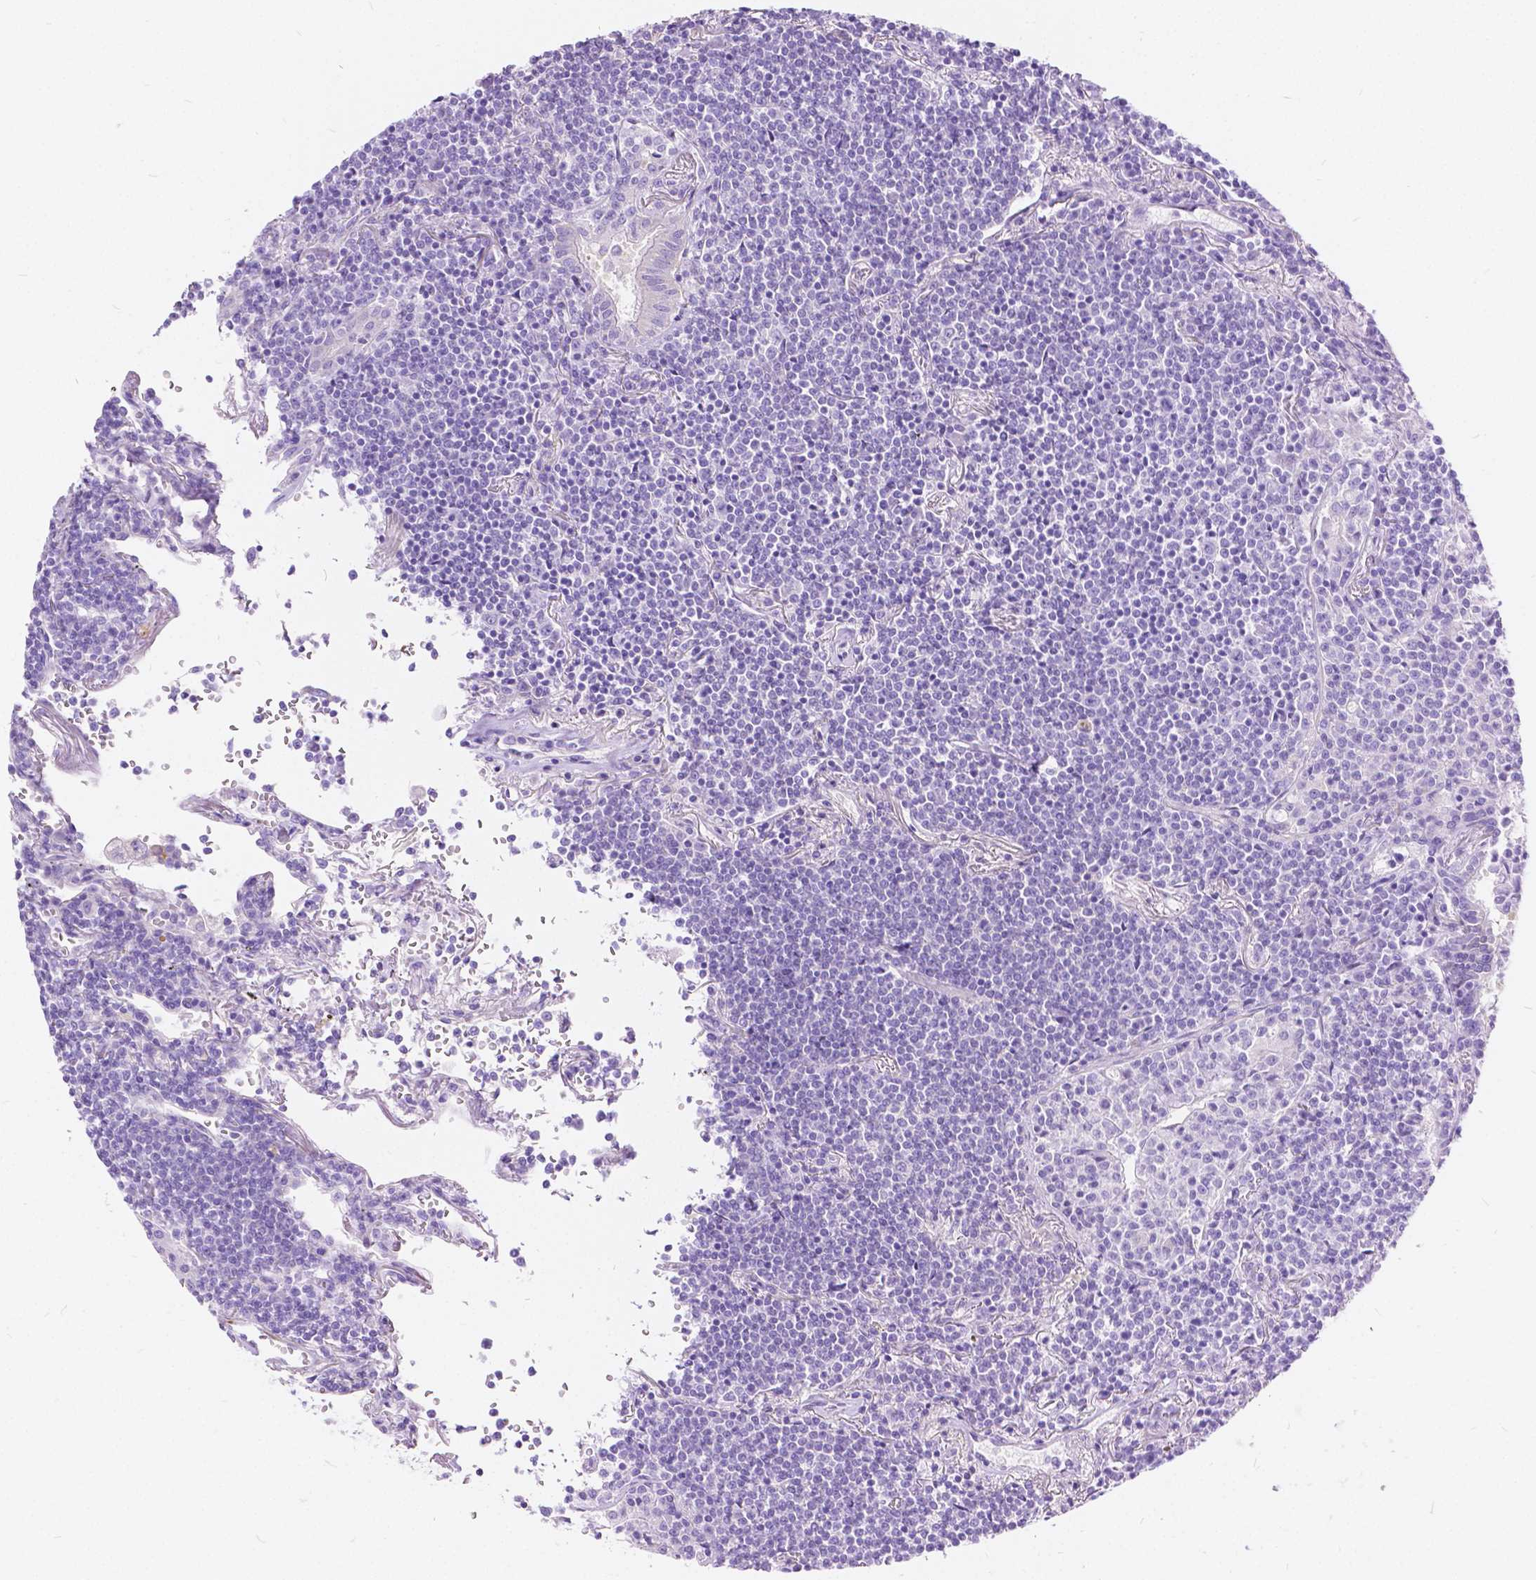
{"staining": {"intensity": "negative", "quantity": "none", "location": "none"}, "tissue": "lymphoma", "cell_type": "Tumor cells", "image_type": "cancer", "snomed": [{"axis": "morphology", "description": "Malignant lymphoma, non-Hodgkin's type, Low grade"}, {"axis": "topography", "description": "Lung"}], "caption": "Tumor cells are negative for protein expression in human malignant lymphoma, non-Hodgkin's type (low-grade).", "gene": "CHRM1", "patient": {"sex": "female", "age": 71}}